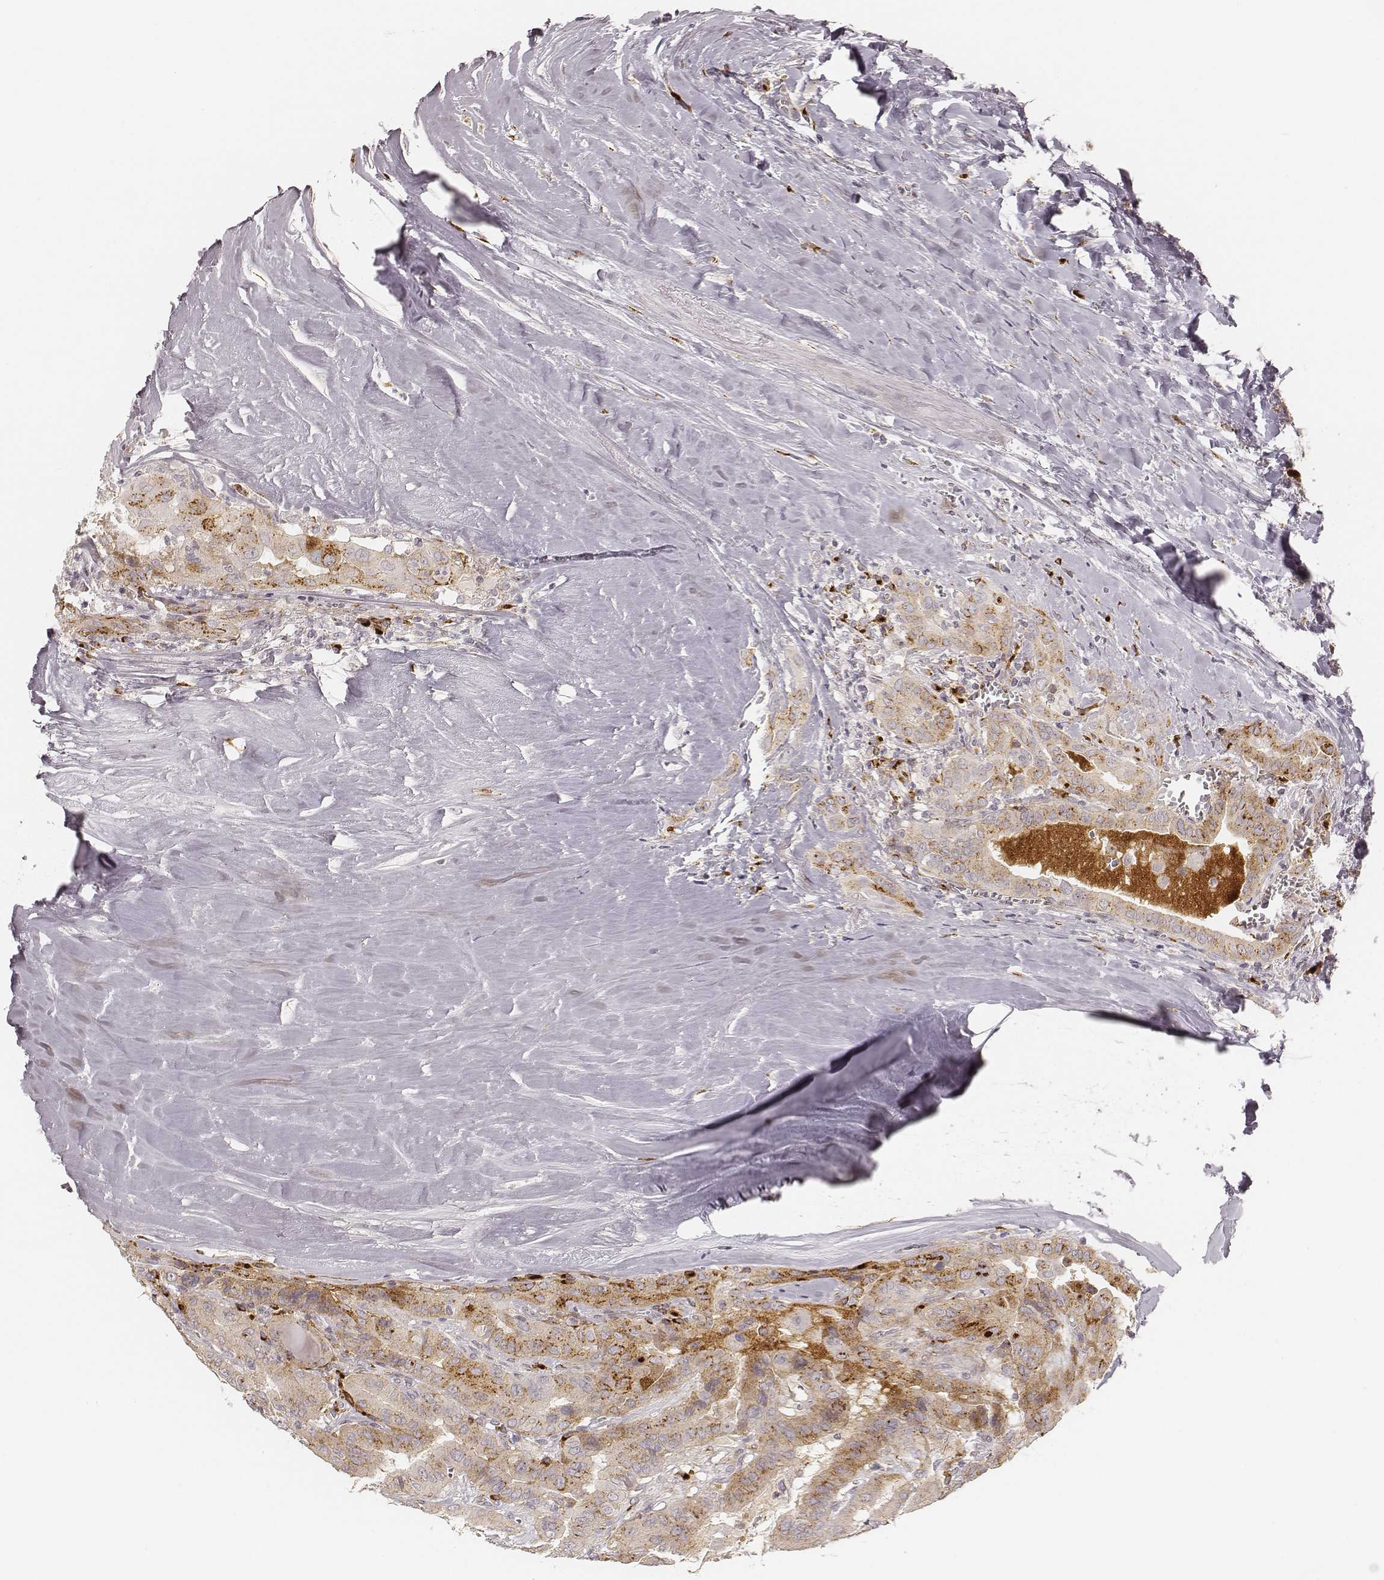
{"staining": {"intensity": "strong", "quantity": "25%-75%", "location": "cytoplasmic/membranous"}, "tissue": "thyroid cancer", "cell_type": "Tumor cells", "image_type": "cancer", "snomed": [{"axis": "morphology", "description": "Papillary adenocarcinoma, NOS"}, {"axis": "topography", "description": "Thyroid gland"}], "caption": "About 25%-75% of tumor cells in human thyroid papillary adenocarcinoma display strong cytoplasmic/membranous protein staining as visualized by brown immunohistochemical staining.", "gene": "GORASP2", "patient": {"sex": "female", "age": 37}}